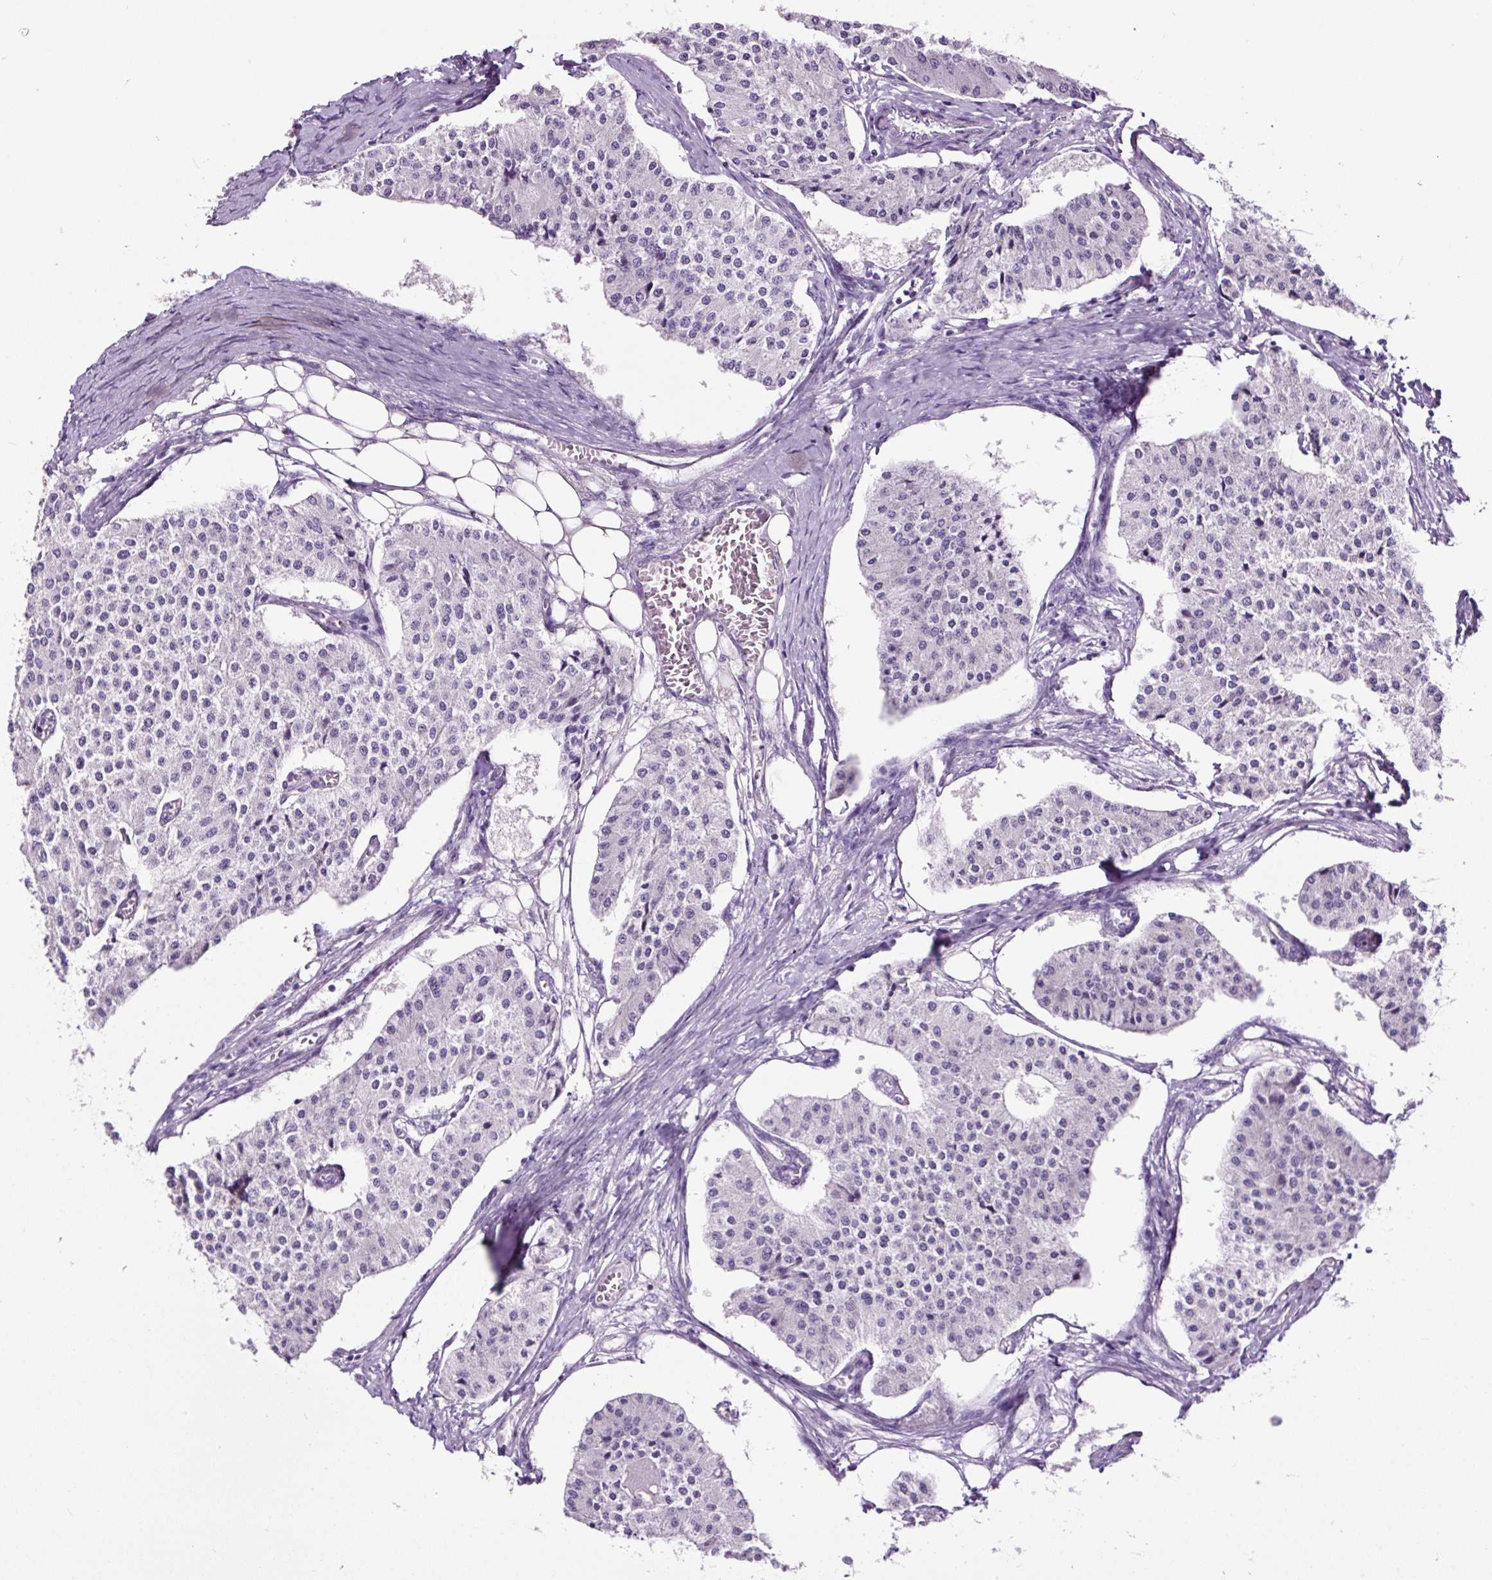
{"staining": {"intensity": "negative", "quantity": "none", "location": "none"}, "tissue": "carcinoid", "cell_type": "Tumor cells", "image_type": "cancer", "snomed": [{"axis": "morphology", "description": "Carcinoid, malignant, NOS"}, {"axis": "topography", "description": "Colon"}], "caption": "Malignant carcinoid was stained to show a protein in brown. There is no significant expression in tumor cells.", "gene": "NOM1", "patient": {"sex": "female", "age": 52}}